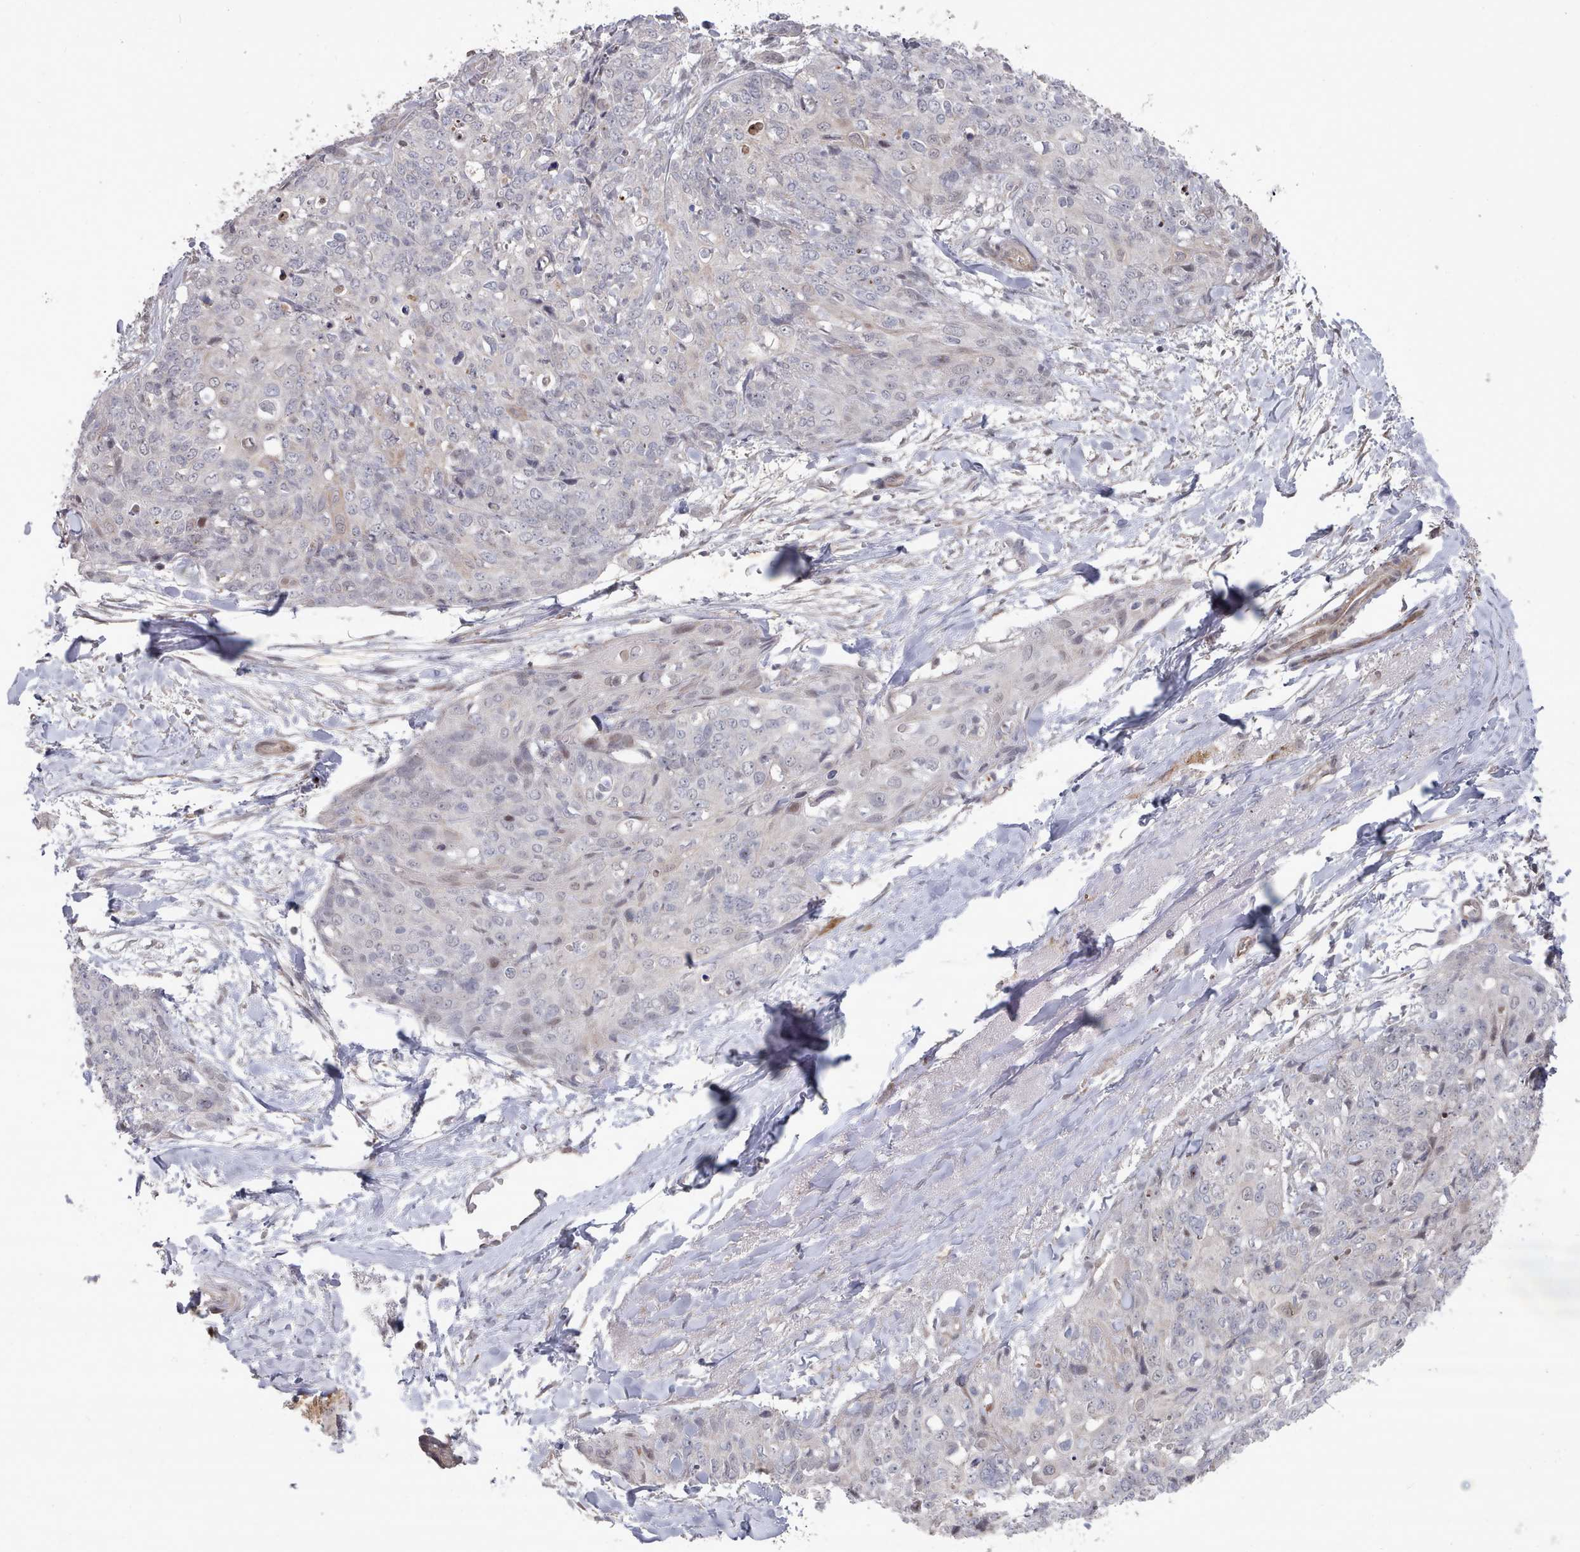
{"staining": {"intensity": "negative", "quantity": "none", "location": "none"}, "tissue": "skin cancer", "cell_type": "Tumor cells", "image_type": "cancer", "snomed": [{"axis": "morphology", "description": "Squamous cell carcinoma, NOS"}, {"axis": "topography", "description": "Skin"}, {"axis": "topography", "description": "Vulva"}], "caption": "Squamous cell carcinoma (skin) was stained to show a protein in brown. There is no significant positivity in tumor cells. (Immunohistochemistry (ihc), brightfield microscopy, high magnification).", "gene": "CPSF4", "patient": {"sex": "female", "age": 85}}